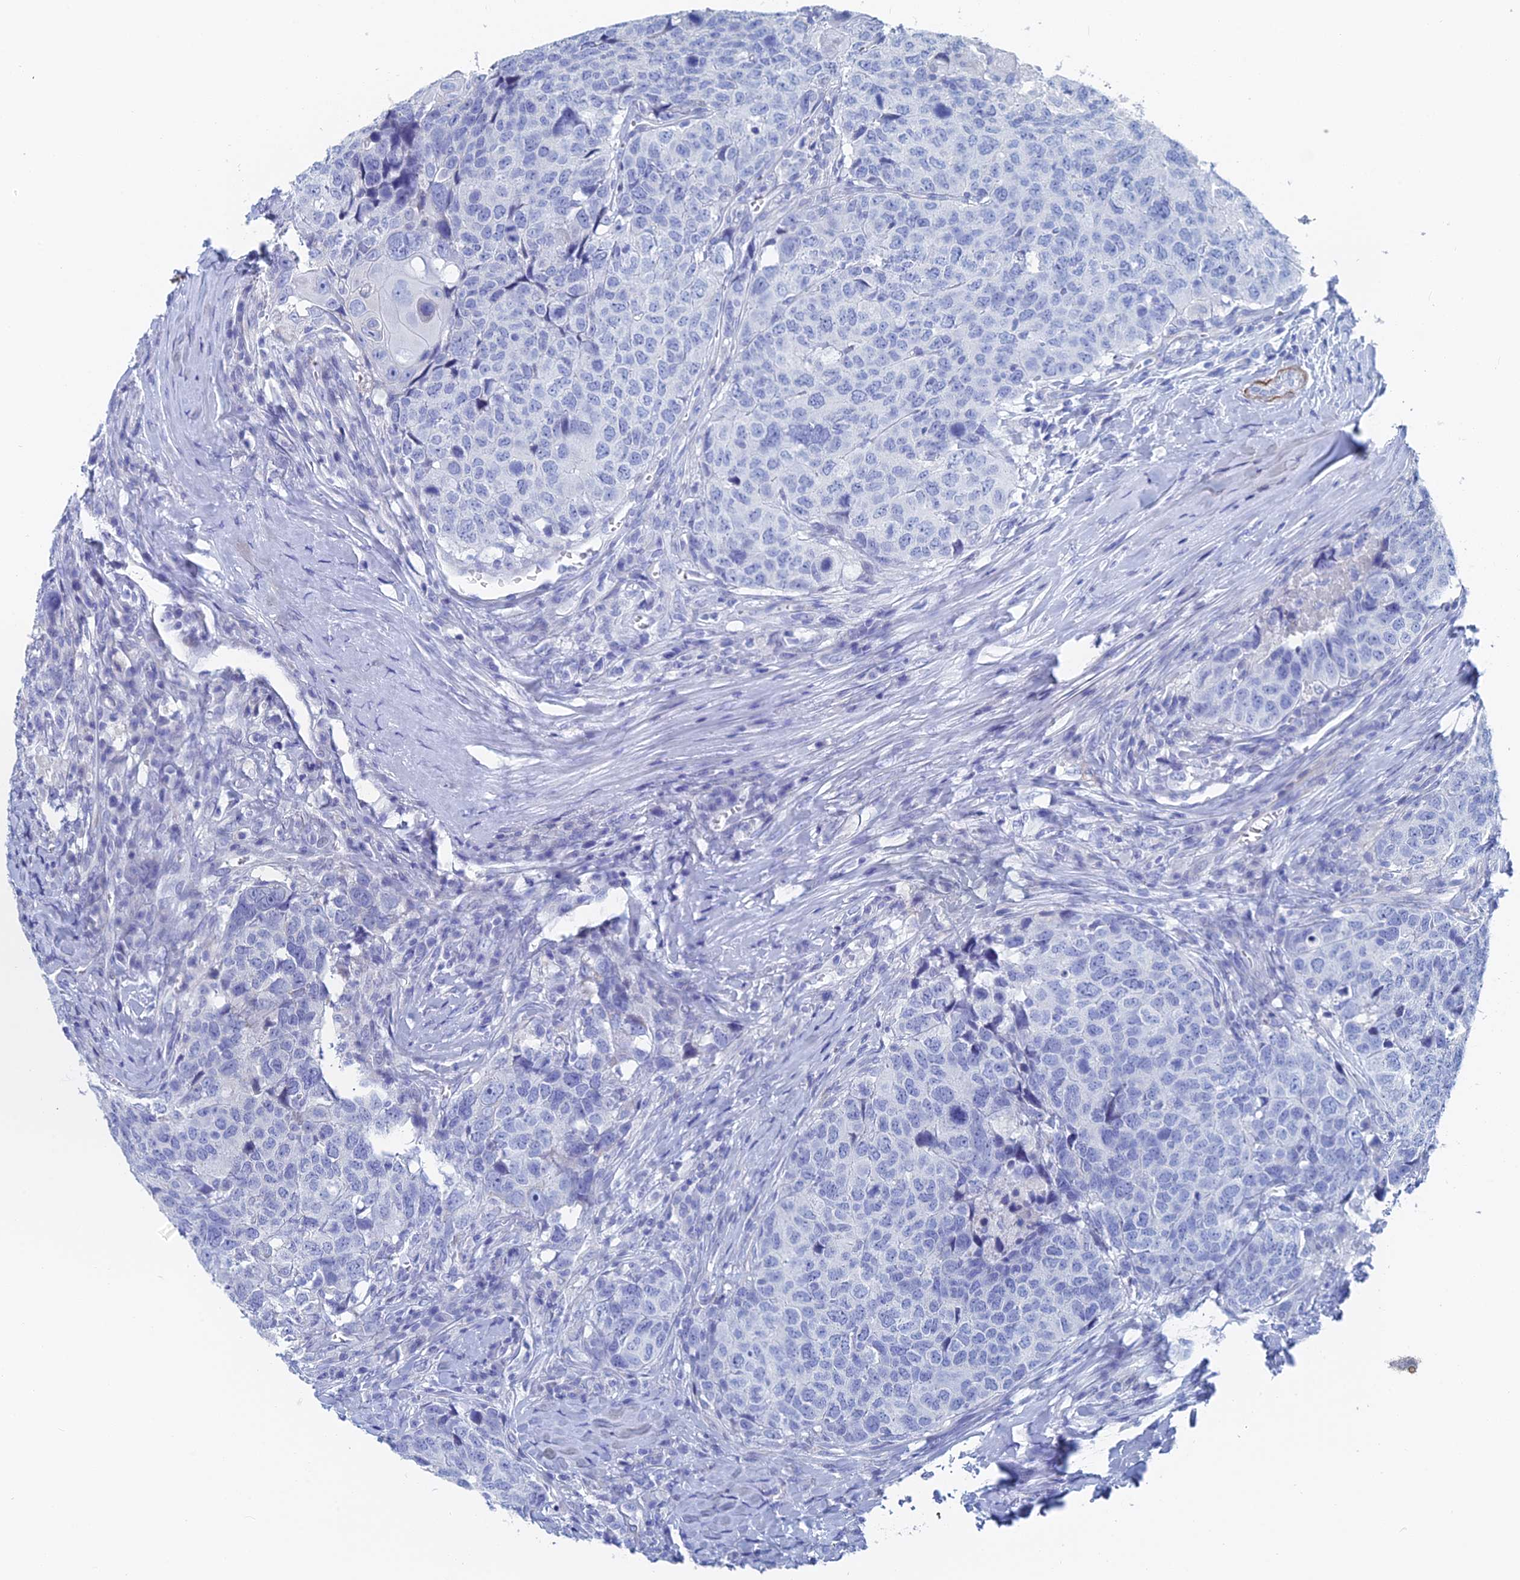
{"staining": {"intensity": "negative", "quantity": "none", "location": "none"}, "tissue": "head and neck cancer", "cell_type": "Tumor cells", "image_type": "cancer", "snomed": [{"axis": "morphology", "description": "Squamous cell carcinoma, NOS"}, {"axis": "topography", "description": "Head-Neck"}], "caption": "A photomicrograph of human head and neck squamous cell carcinoma is negative for staining in tumor cells.", "gene": "KCNK18", "patient": {"sex": "male", "age": 66}}